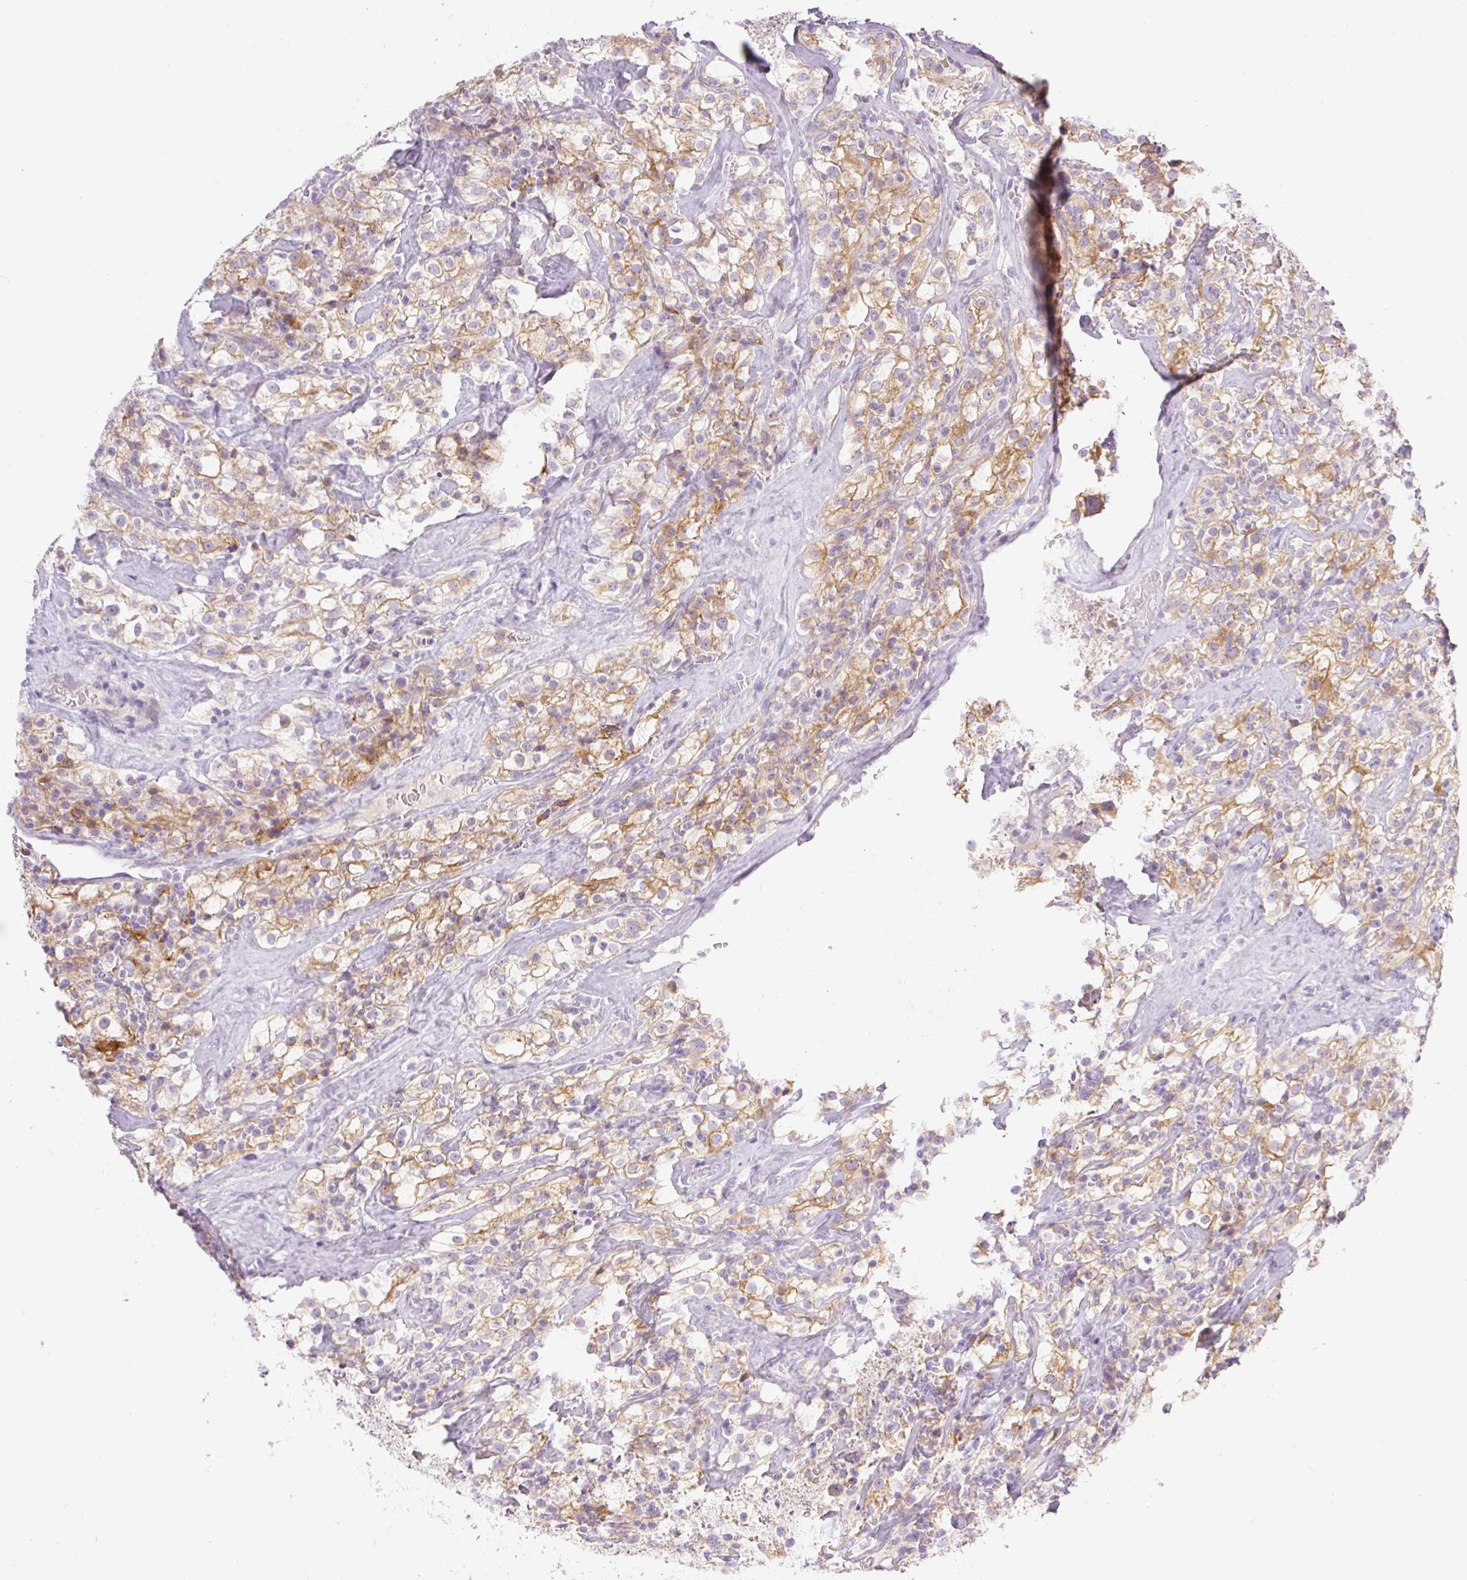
{"staining": {"intensity": "moderate", "quantity": ">75%", "location": "cytoplasmic/membranous"}, "tissue": "renal cancer", "cell_type": "Tumor cells", "image_type": "cancer", "snomed": [{"axis": "morphology", "description": "Adenocarcinoma, NOS"}, {"axis": "topography", "description": "Kidney"}], "caption": "A brown stain highlights moderate cytoplasmic/membranous expression of a protein in renal adenocarcinoma tumor cells. (IHC, brightfield microscopy, high magnification).", "gene": "MIA2", "patient": {"sex": "female", "age": 74}}